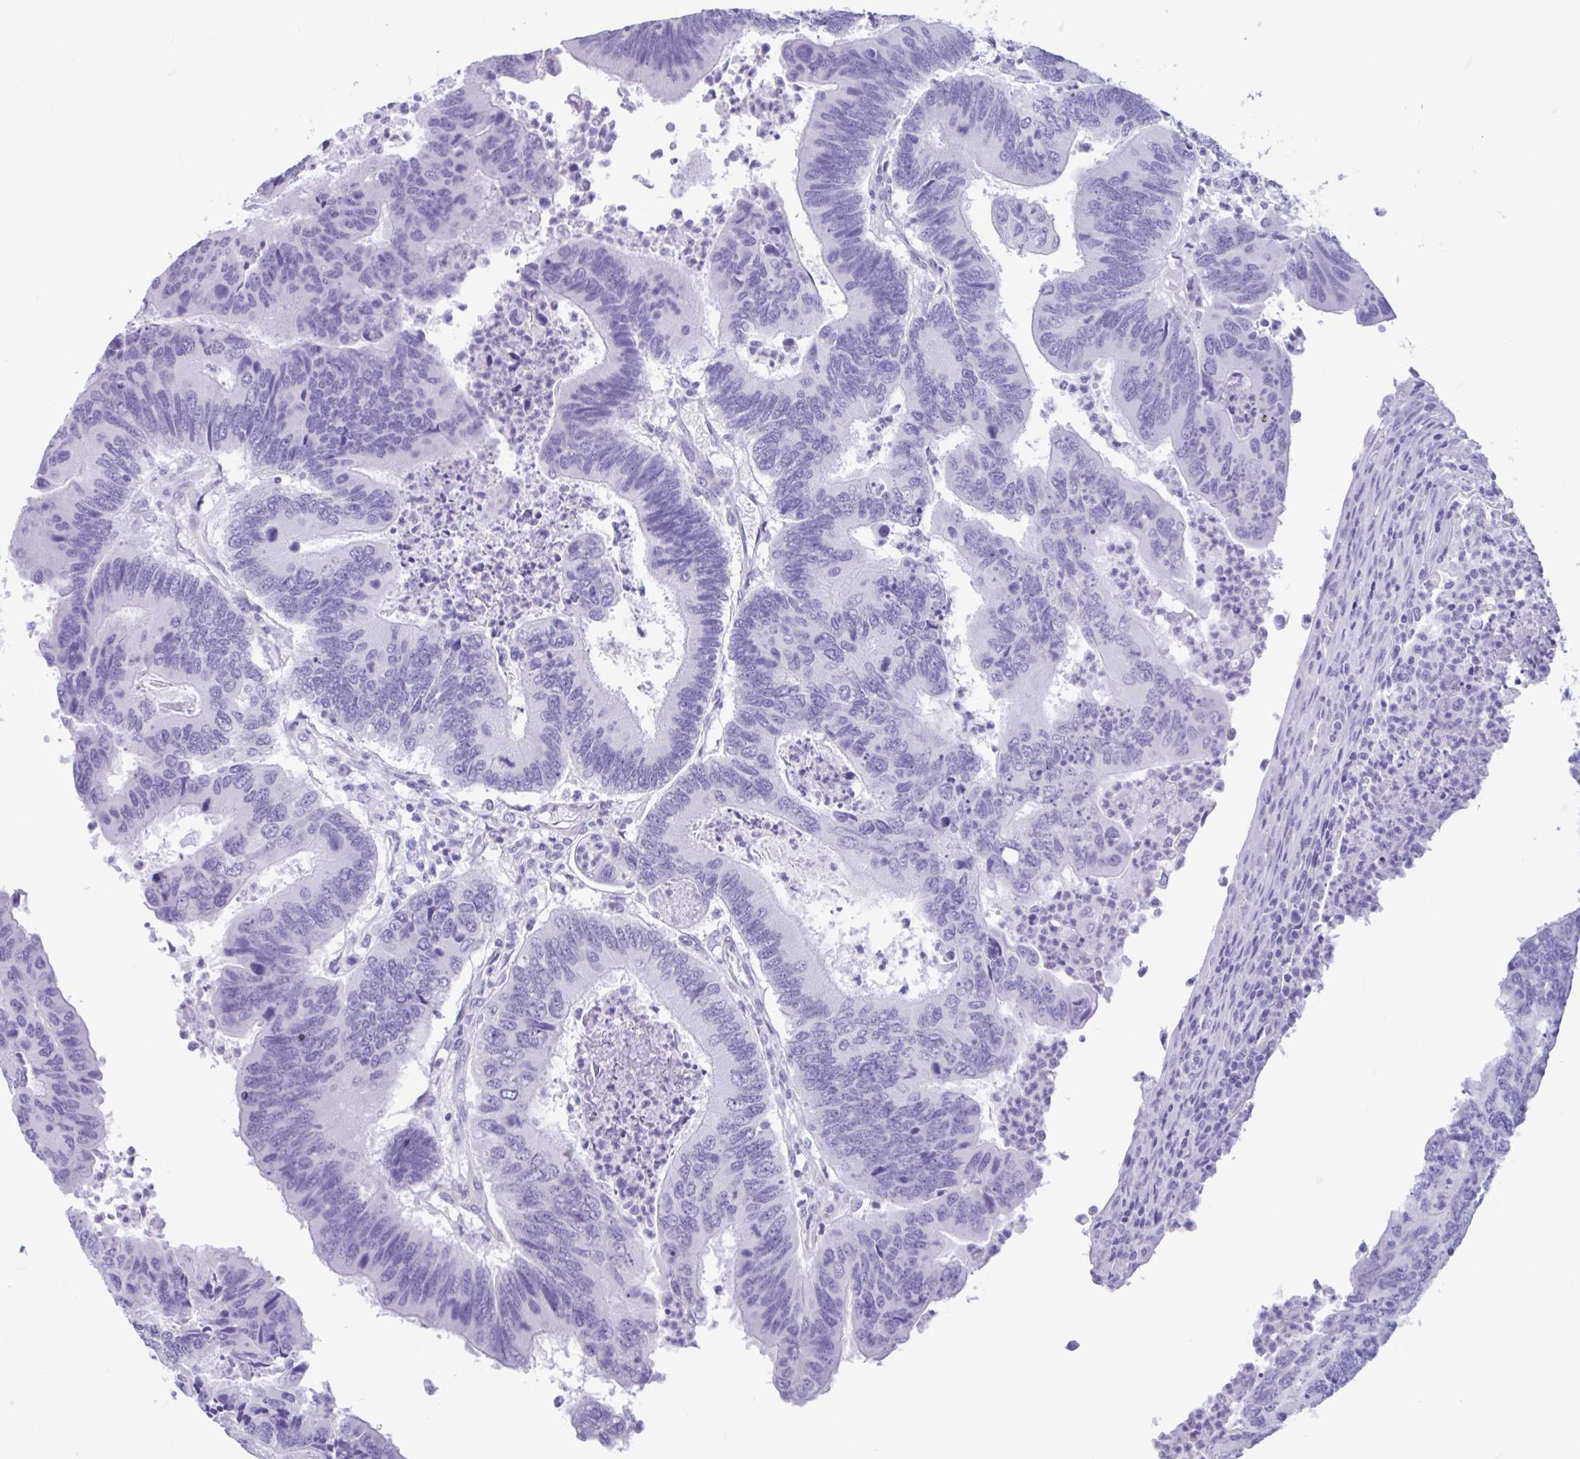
{"staining": {"intensity": "negative", "quantity": "none", "location": "none"}, "tissue": "colorectal cancer", "cell_type": "Tumor cells", "image_type": "cancer", "snomed": [{"axis": "morphology", "description": "Adenocarcinoma, NOS"}, {"axis": "topography", "description": "Colon"}], "caption": "Immunohistochemical staining of human colorectal adenocarcinoma exhibits no significant expression in tumor cells.", "gene": "IAPP", "patient": {"sex": "female", "age": 67}}